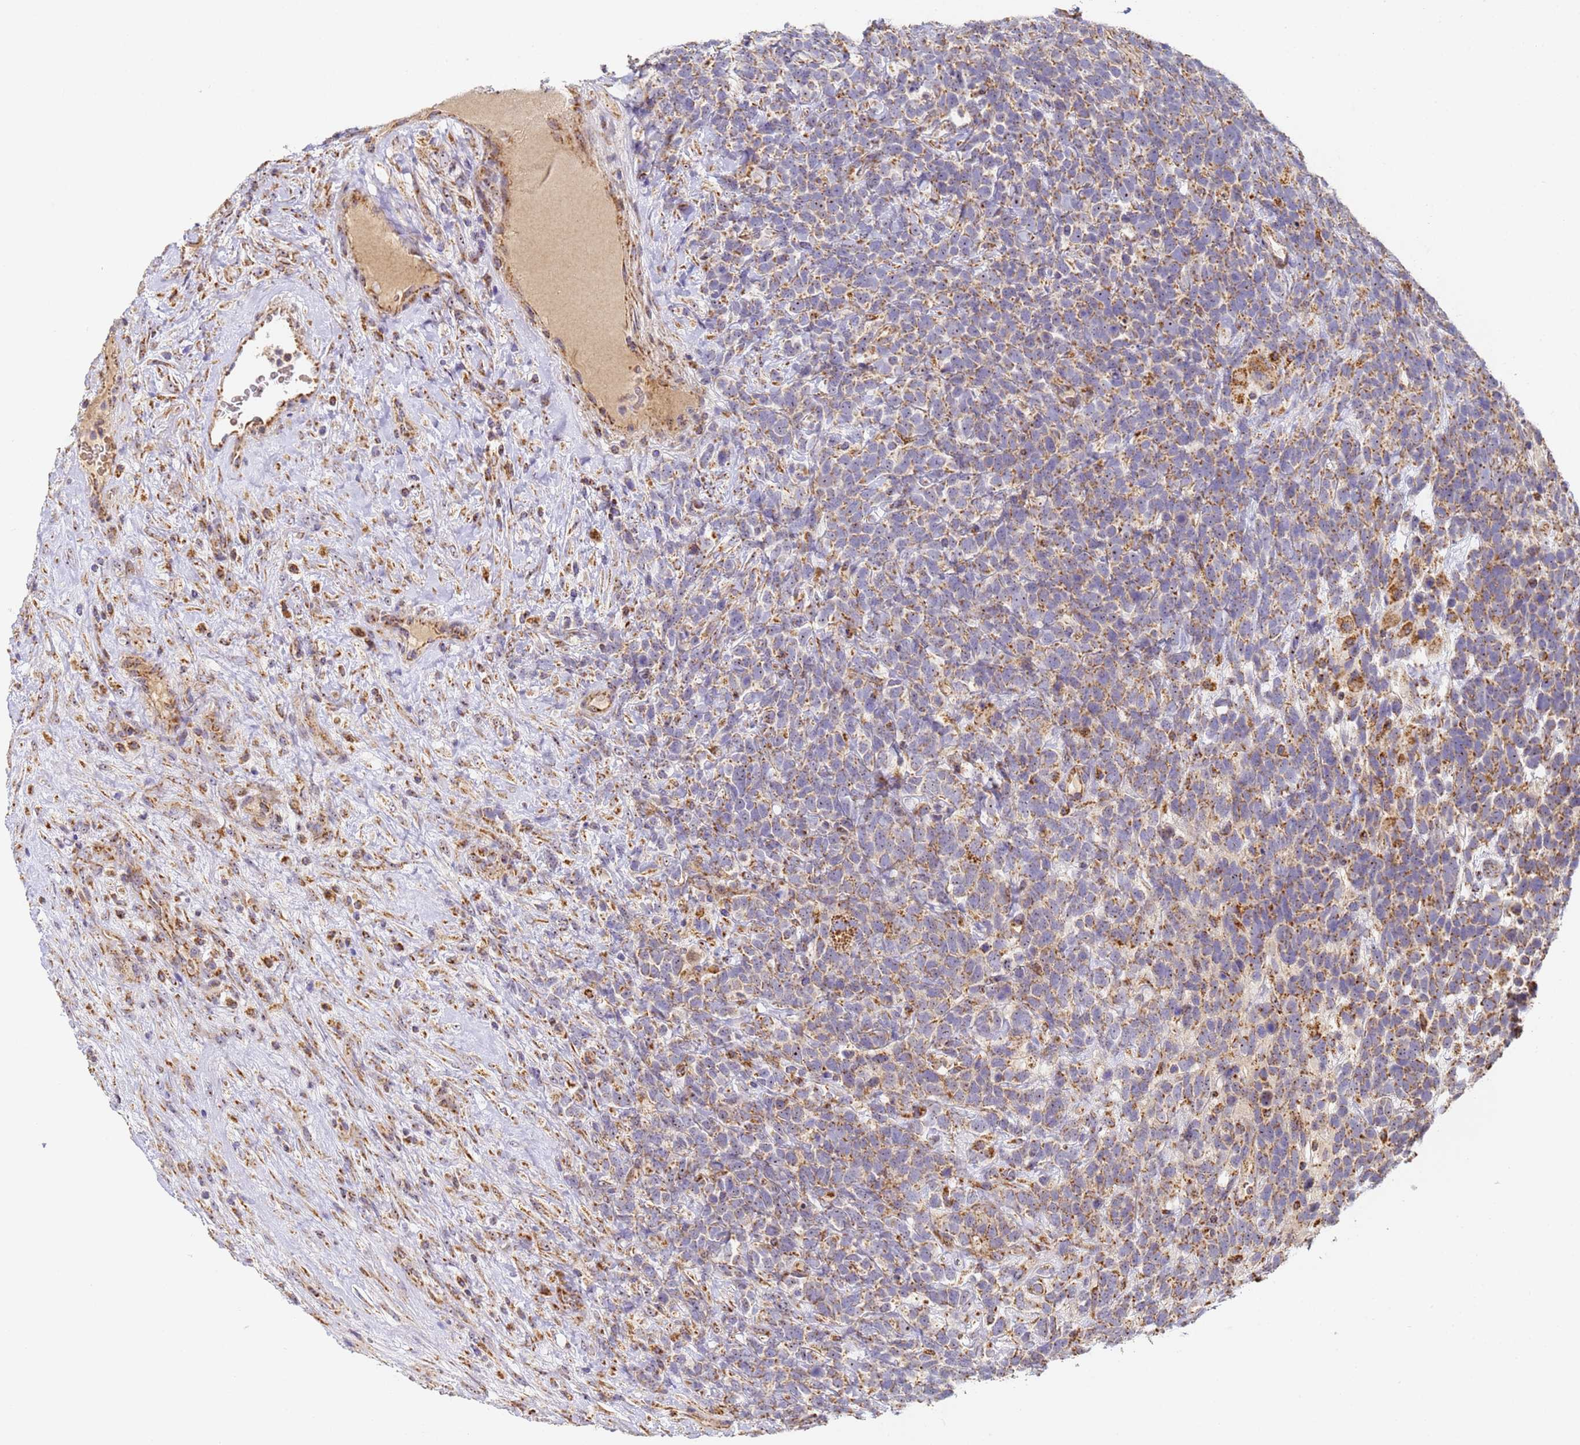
{"staining": {"intensity": "moderate", "quantity": ">75%", "location": "cytoplasmic/membranous"}, "tissue": "urothelial cancer", "cell_type": "Tumor cells", "image_type": "cancer", "snomed": [{"axis": "morphology", "description": "Urothelial carcinoma, High grade"}, {"axis": "topography", "description": "Urinary bladder"}], "caption": "Urothelial cancer stained with immunohistochemistry exhibits moderate cytoplasmic/membranous expression in approximately >75% of tumor cells. (DAB (3,3'-diaminobenzidine) IHC with brightfield microscopy, high magnification).", "gene": "FRG2C", "patient": {"sex": "female", "age": 82}}